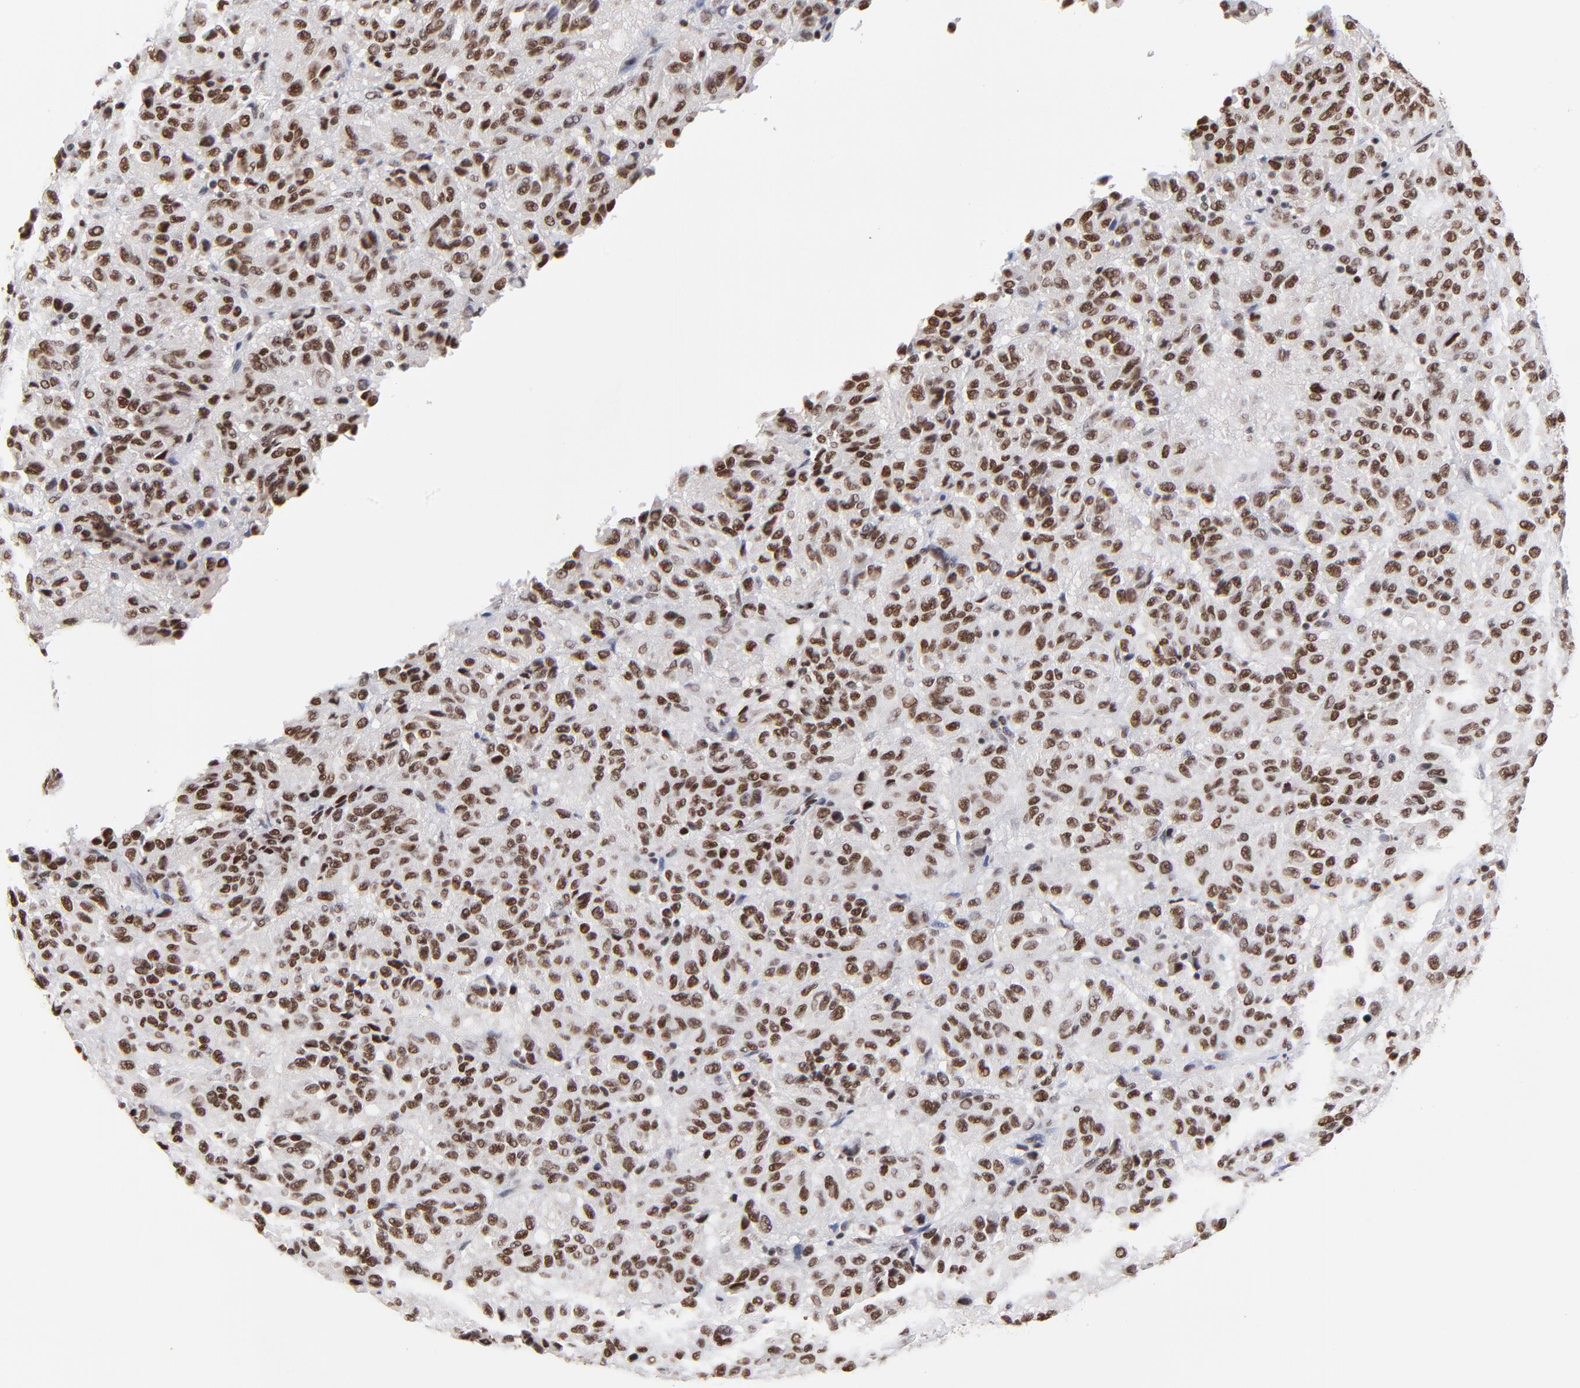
{"staining": {"intensity": "moderate", "quantity": ">75%", "location": "nuclear"}, "tissue": "melanoma", "cell_type": "Tumor cells", "image_type": "cancer", "snomed": [{"axis": "morphology", "description": "Malignant melanoma, Metastatic site"}, {"axis": "topography", "description": "Lung"}], "caption": "Immunohistochemical staining of human melanoma demonstrates moderate nuclear protein staining in about >75% of tumor cells.", "gene": "ZMYM3", "patient": {"sex": "male", "age": 64}}